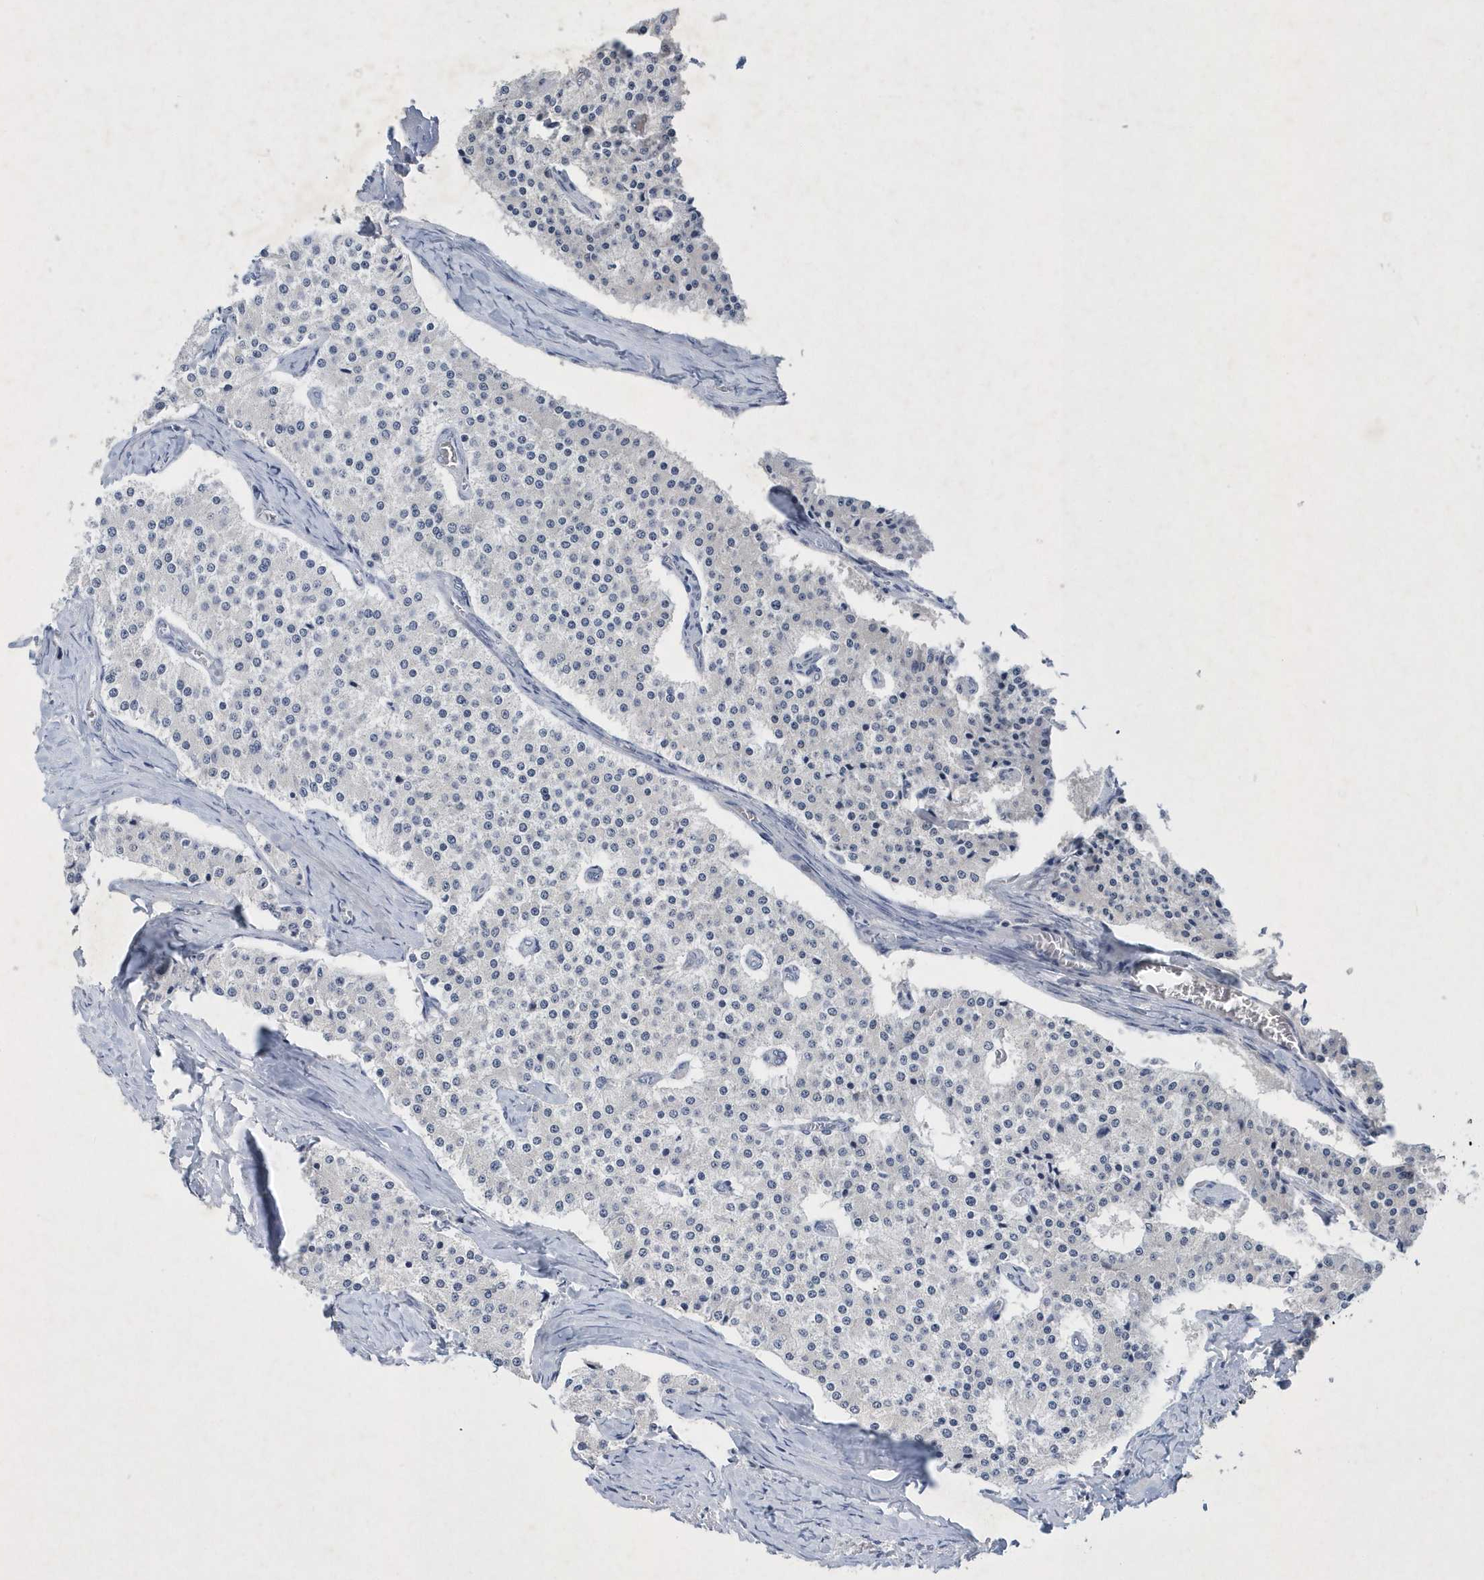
{"staining": {"intensity": "negative", "quantity": "none", "location": "none"}, "tissue": "carcinoid", "cell_type": "Tumor cells", "image_type": "cancer", "snomed": [{"axis": "morphology", "description": "Carcinoid, malignant, NOS"}, {"axis": "topography", "description": "Colon"}], "caption": "DAB immunohistochemical staining of carcinoid shows no significant expression in tumor cells.", "gene": "SRGAP3", "patient": {"sex": "female", "age": 52}}